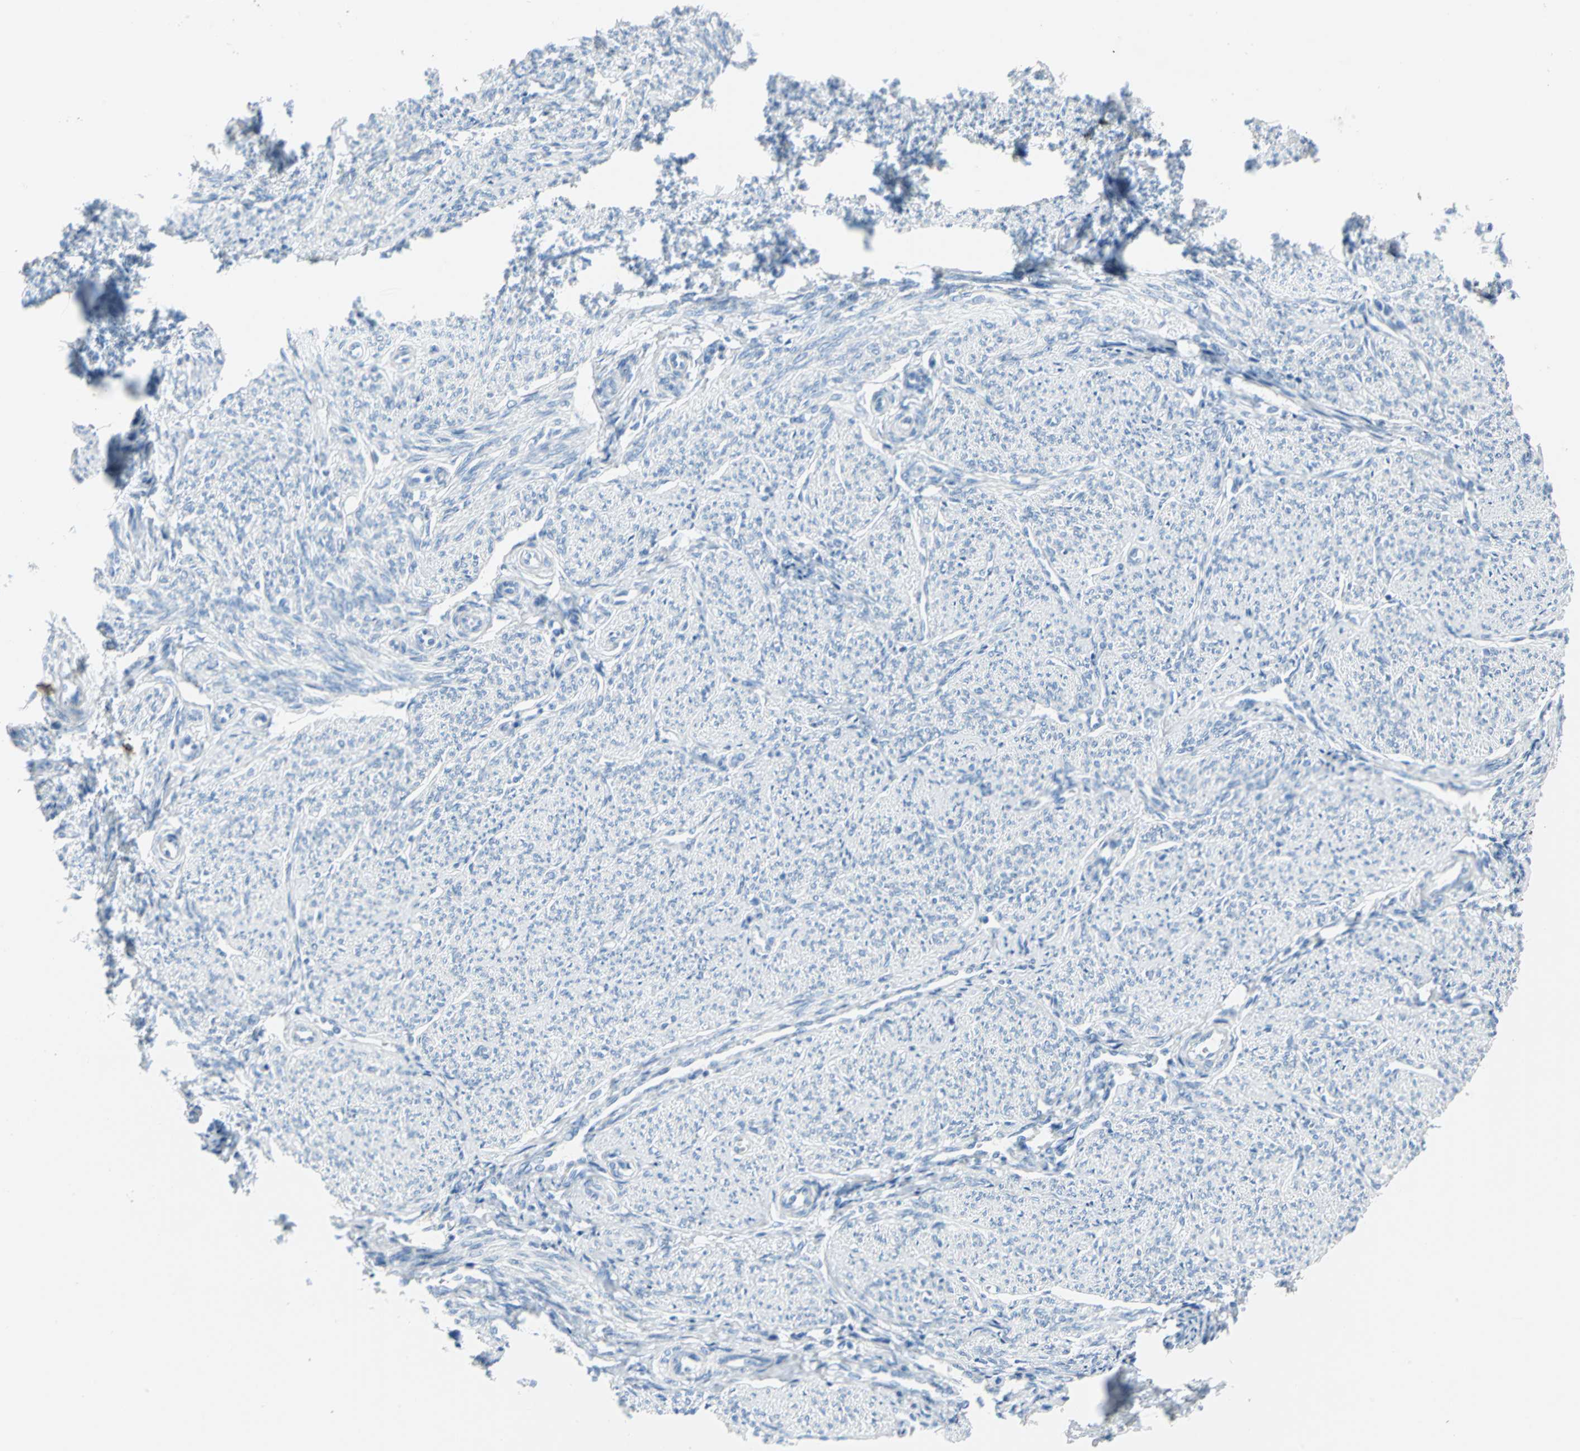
{"staining": {"intensity": "negative", "quantity": "none", "location": "none"}, "tissue": "smooth muscle", "cell_type": "Smooth muscle cells", "image_type": "normal", "snomed": [{"axis": "morphology", "description": "Normal tissue, NOS"}, {"axis": "topography", "description": "Smooth muscle"}], "caption": "High magnification brightfield microscopy of normal smooth muscle stained with DAB (3,3'-diaminobenzidine) (brown) and counterstained with hematoxylin (blue): smooth muscle cells show no significant staining. (Brightfield microscopy of DAB immunohistochemistry at high magnification).", "gene": "SFN", "patient": {"sex": "female", "age": 65}}